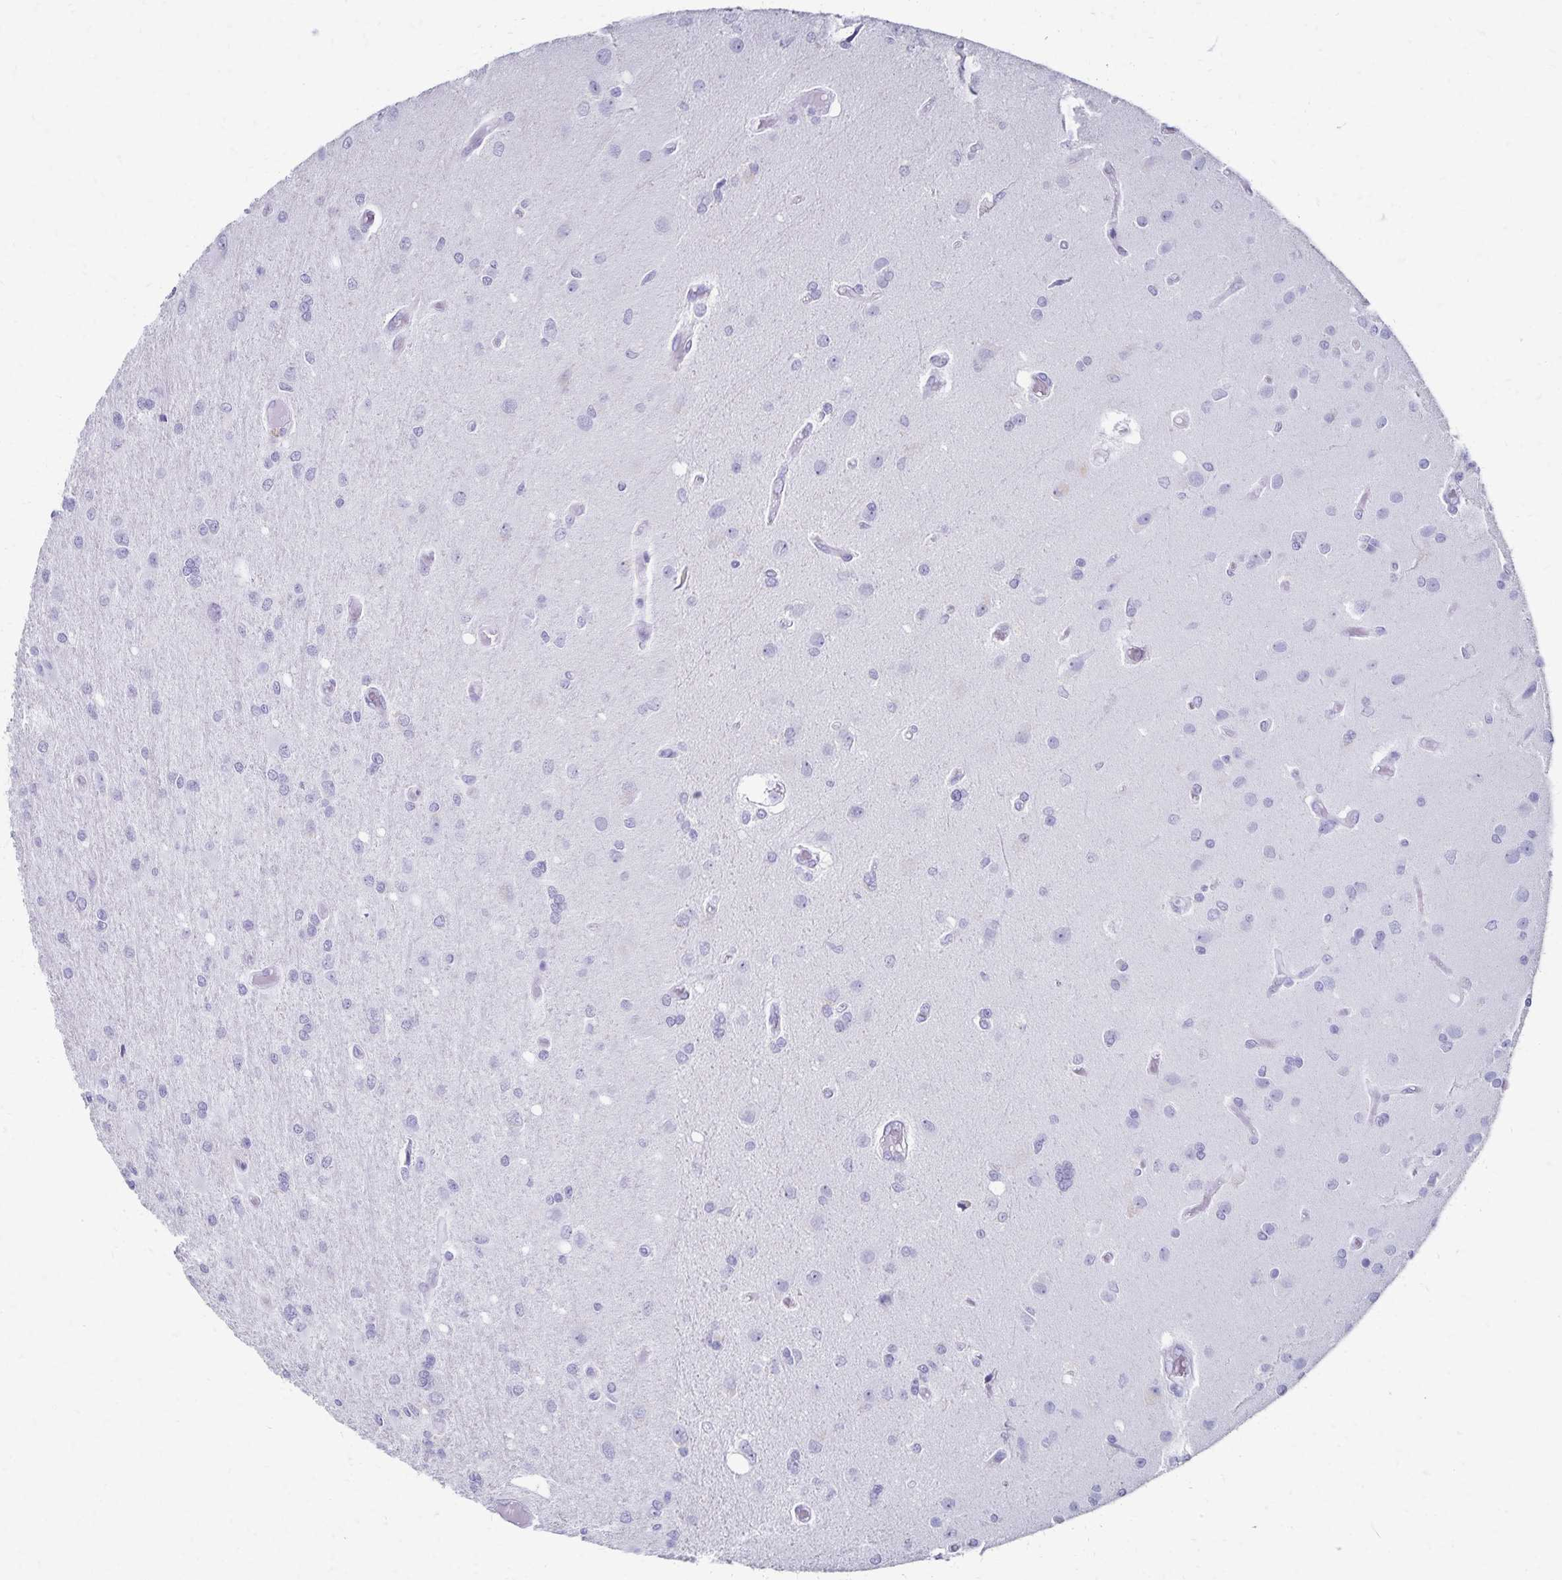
{"staining": {"intensity": "negative", "quantity": "none", "location": "none"}, "tissue": "glioma", "cell_type": "Tumor cells", "image_type": "cancer", "snomed": [{"axis": "morphology", "description": "Glioma, malignant, High grade"}, {"axis": "topography", "description": "Brain"}], "caption": "This is a histopathology image of immunohistochemistry staining of glioma, which shows no expression in tumor cells. Brightfield microscopy of immunohistochemistry (IHC) stained with DAB (3,3'-diaminobenzidine) (brown) and hematoxylin (blue), captured at high magnification.", "gene": "GIP", "patient": {"sex": "female", "age": 70}}